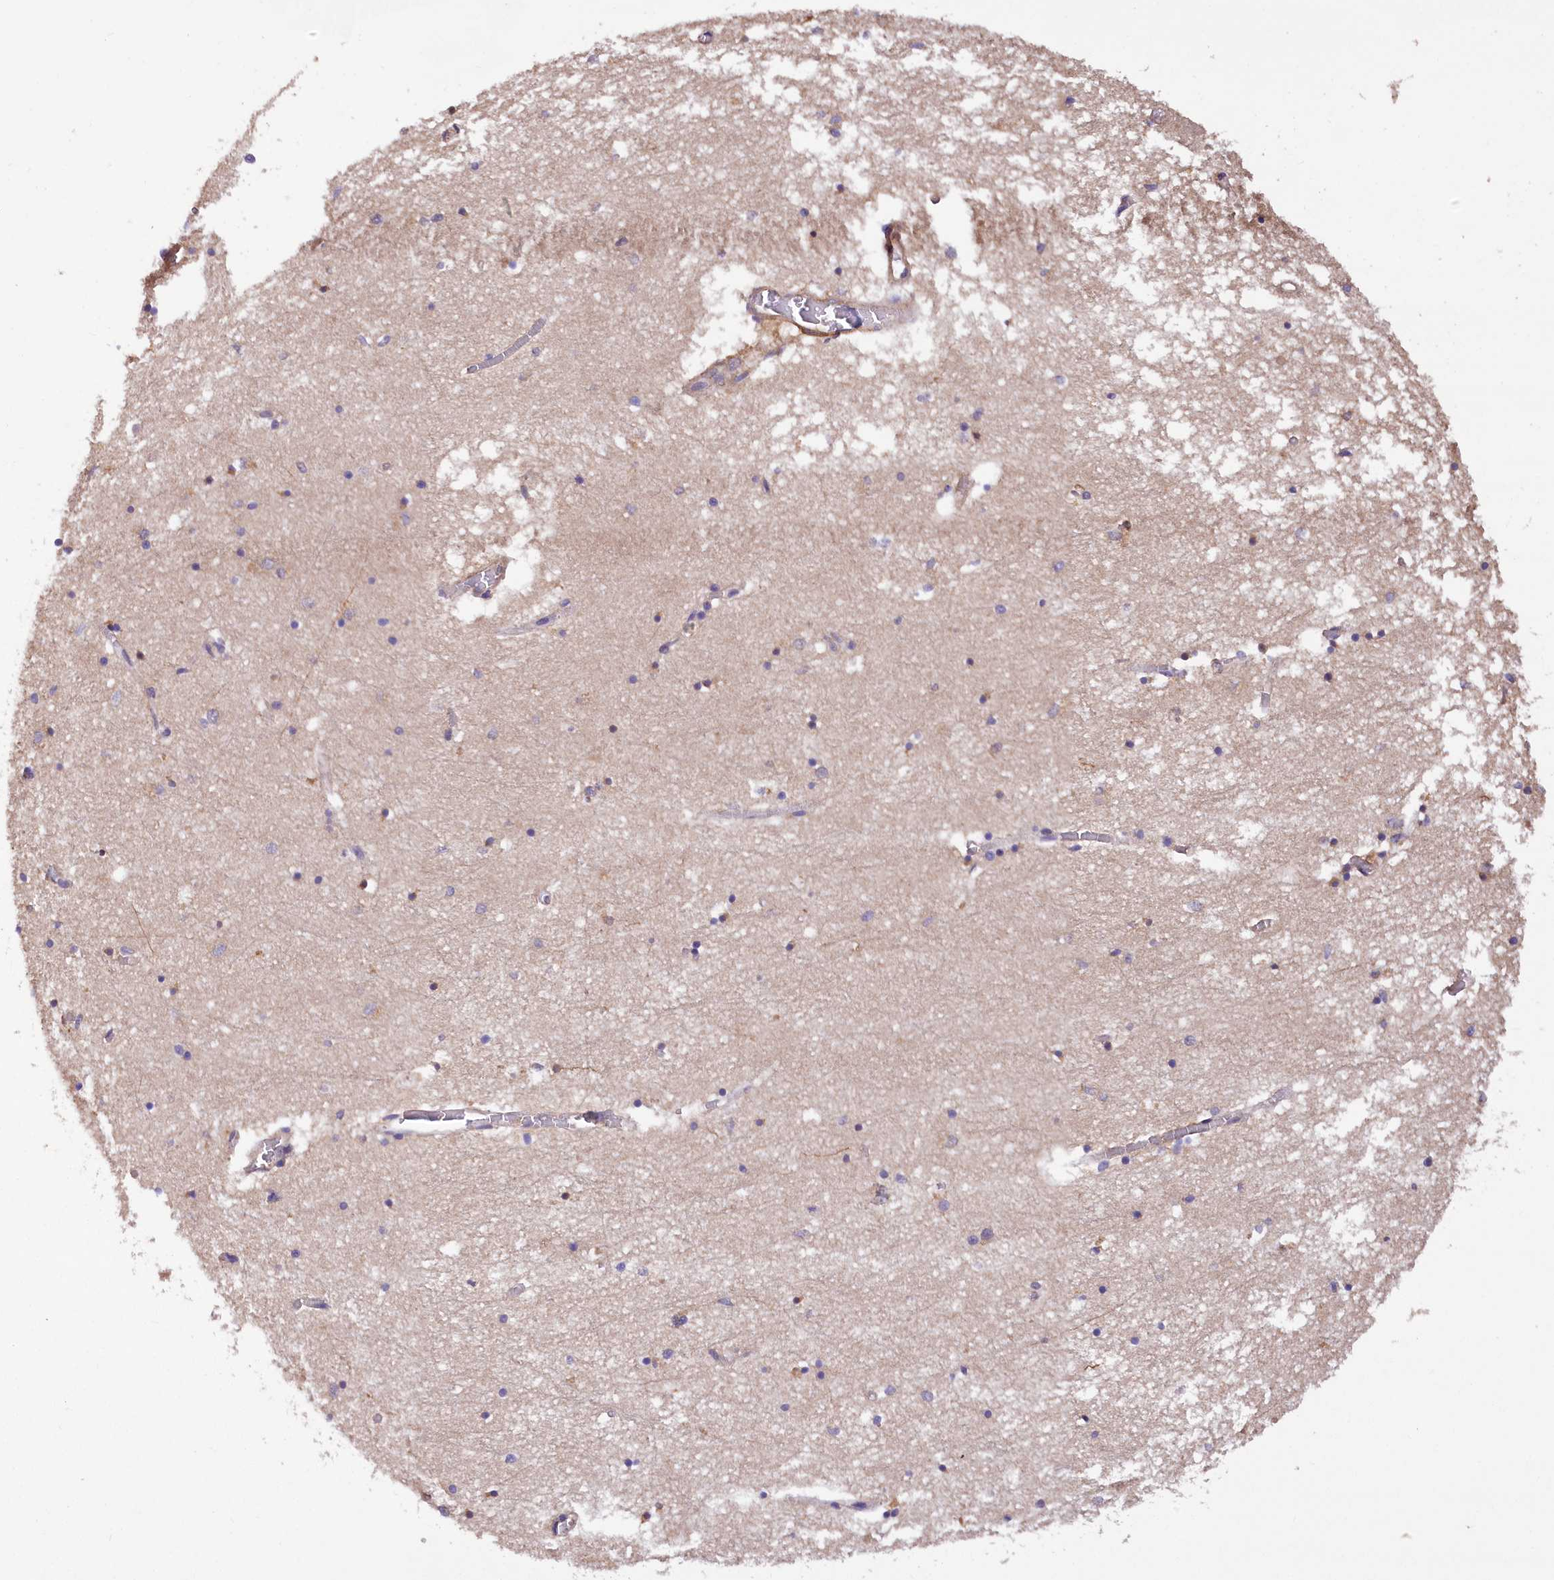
{"staining": {"intensity": "negative", "quantity": "none", "location": "none"}, "tissue": "hippocampus", "cell_type": "Glial cells", "image_type": "normal", "snomed": [{"axis": "morphology", "description": "Normal tissue, NOS"}, {"axis": "topography", "description": "Hippocampus"}], "caption": "DAB immunohistochemical staining of unremarkable hippocampus shows no significant staining in glial cells. Nuclei are stained in blue.", "gene": "DPP3", "patient": {"sex": "male", "age": 70}}